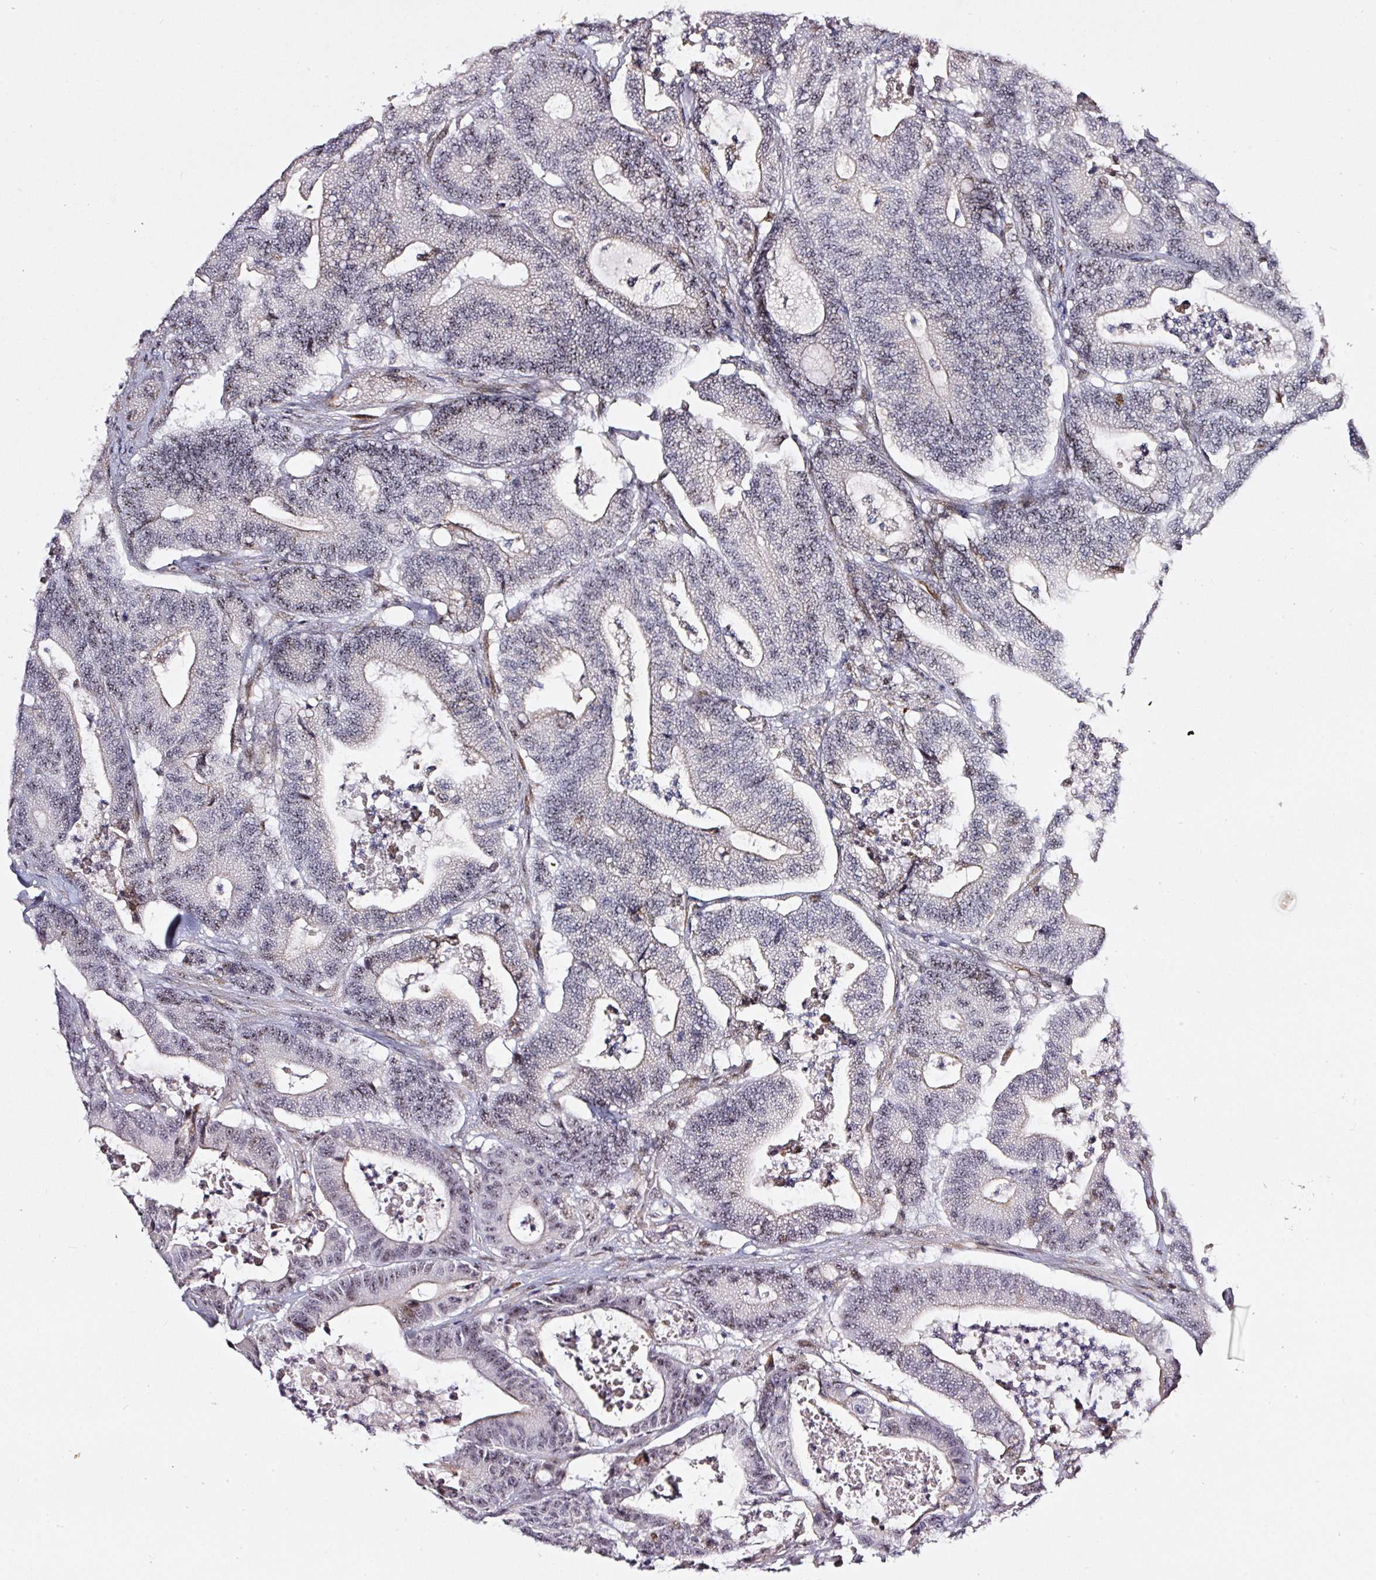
{"staining": {"intensity": "moderate", "quantity": "25%-75%", "location": "cytoplasmic/membranous,nuclear"}, "tissue": "colorectal cancer", "cell_type": "Tumor cells", "image_type": "cancer", "snomed": [{"axis": "morphology", "description": "Adenocarcinoma, NOS"}, {"axis": "topography", "description": "Colon"}], "caption": "The histopathology image demonstrates a brown stain indicating the presence of a protein in the cytoplasmic/membranous and nuclear of tumor cells in colorectal cancer. (Stains: DAB in brown, nuclei in blue, Microscopy: brightfield microscopy at high magnification).", "gene": "MXRA8", "patient": {"sex": "female", "age": 84}}